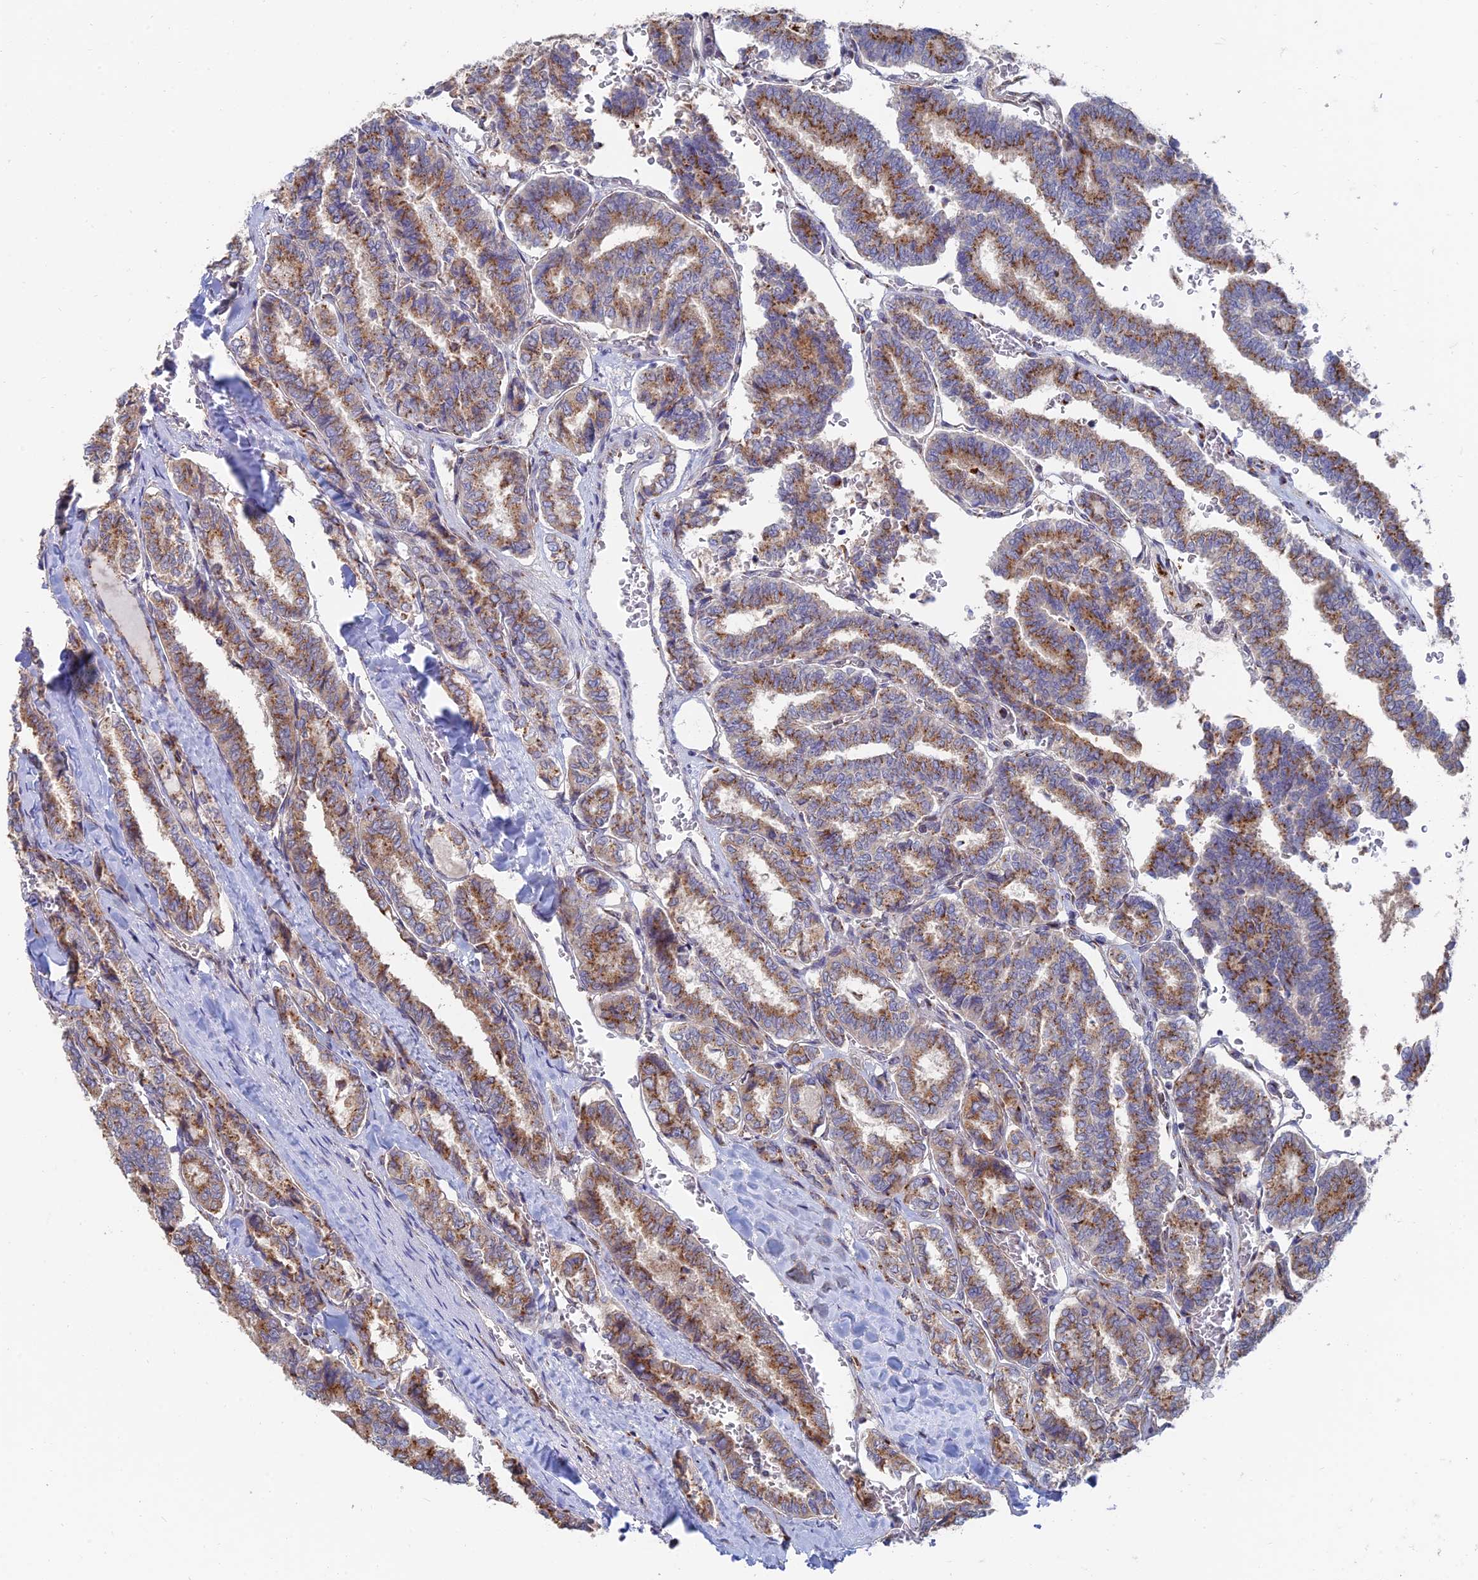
{"staining": {"intensity": "moderate", "quantity": ">75%", "location": "cytoplasmic/membranous"}, "tissue": "thyroid cancer", "cell_type": "Tumor cells", "image_type": "cancer", "snomed": [{"axis": "morphology", "description": "Papillary adenocarcinoma, NOS"}, {"axis": "topography", "description": "Thyroid gland"}], "caption": "A high-resolution image shows IHC staining of thyroid cancer, which shows moderate cytoplasmic/membranous staining in about >75% of tumor cells.", "gene": "HS2ST1", "patient": {"sex": "female", "age": 35}}